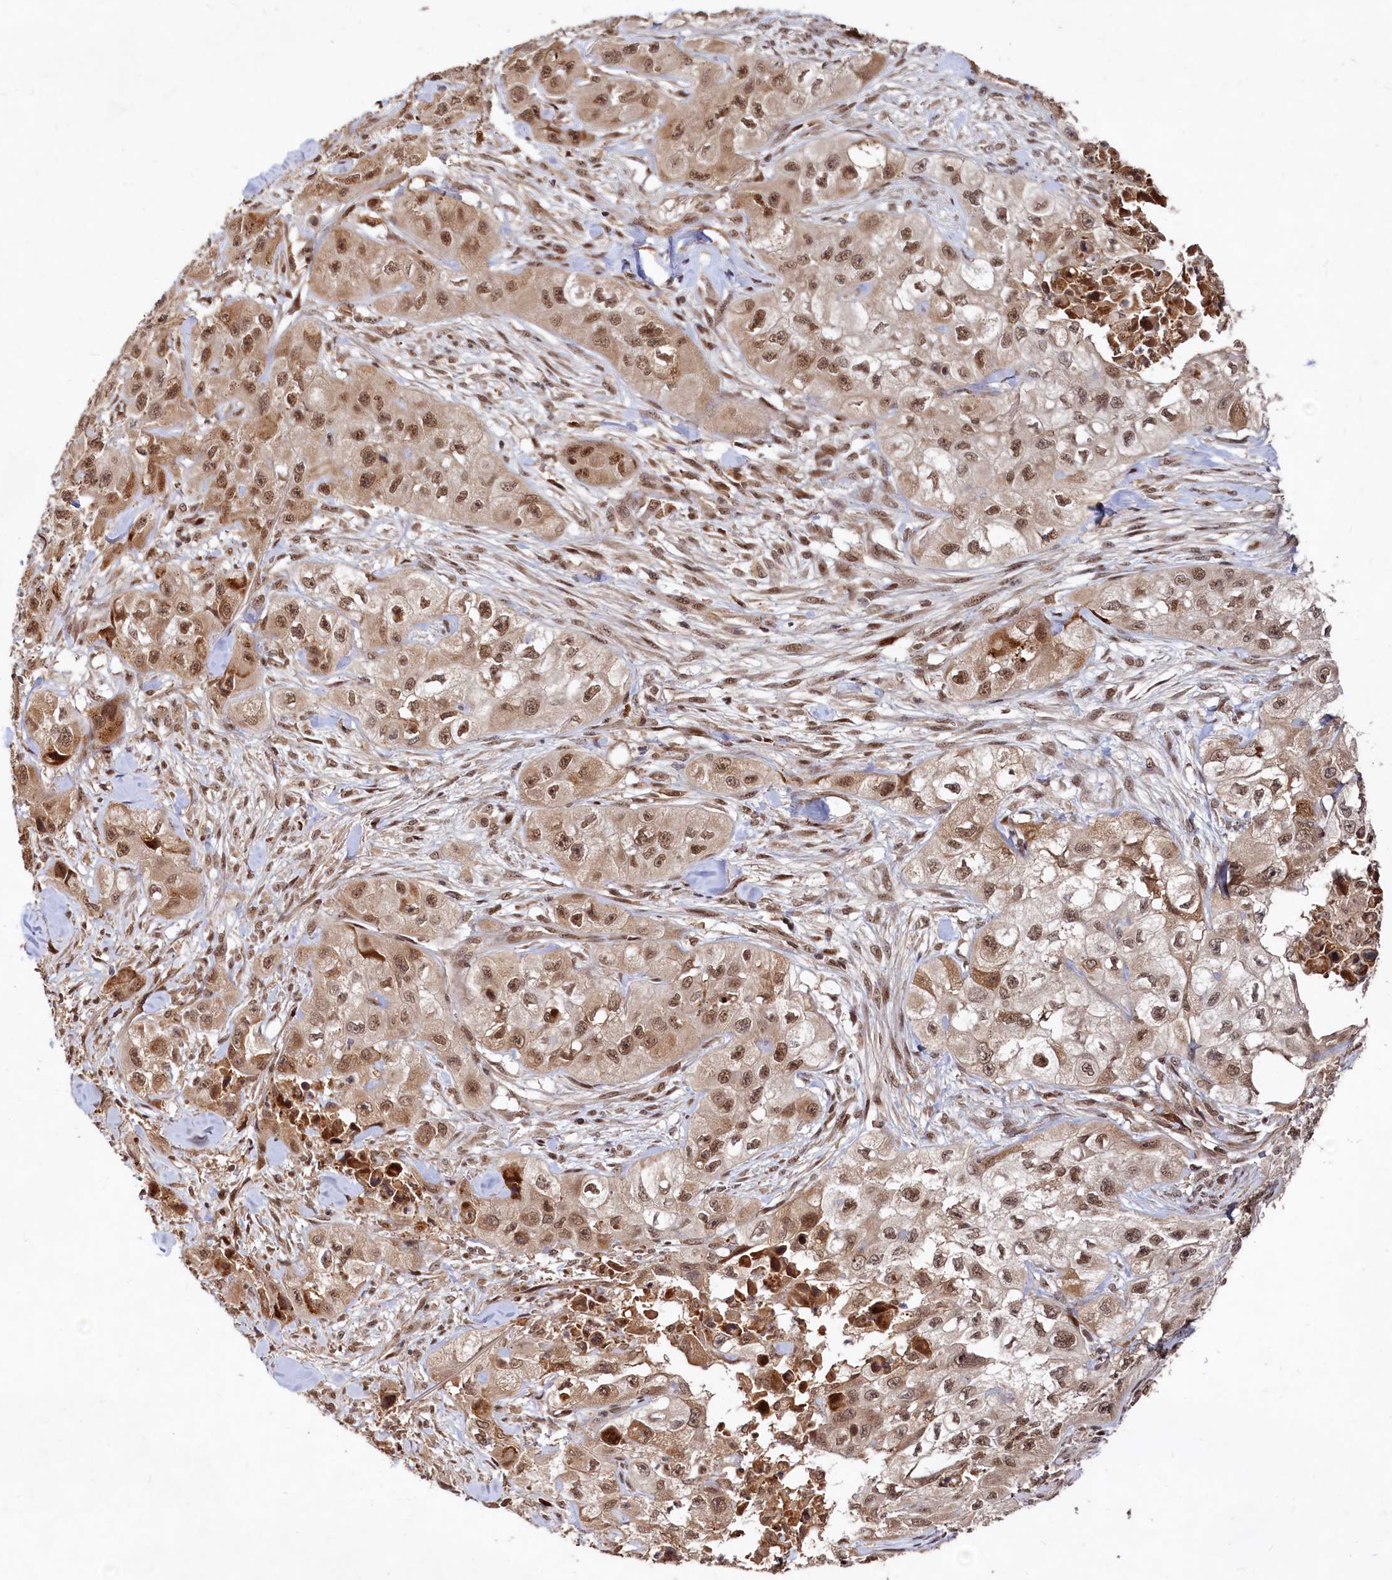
{"staining": {"intensity": "moderate", "quantity": ">75%", "location": "cytoplasmic/membranous,nuclear"}, "tissue": "skin cancer", "cell_type": "Tumor cells", "image_type": "cancer", "snomed": [{"axis": "morphology", "description": "Squamous cell carcinoma, NOS"}, {"axis": "topography", "description": "Skin"}, {"axis": "topography", "description": "Subcutis"}], "caption": "The histopathology image displays immunohistochemical staining of skin squamous cell carcinoma. There is moderate cytoplasmic/membranous and nuclear staining is identified in approximately >75% of tumor cells.", "gene": "TRAPPC4", "patient": {"sex": "male", "age": 73}}